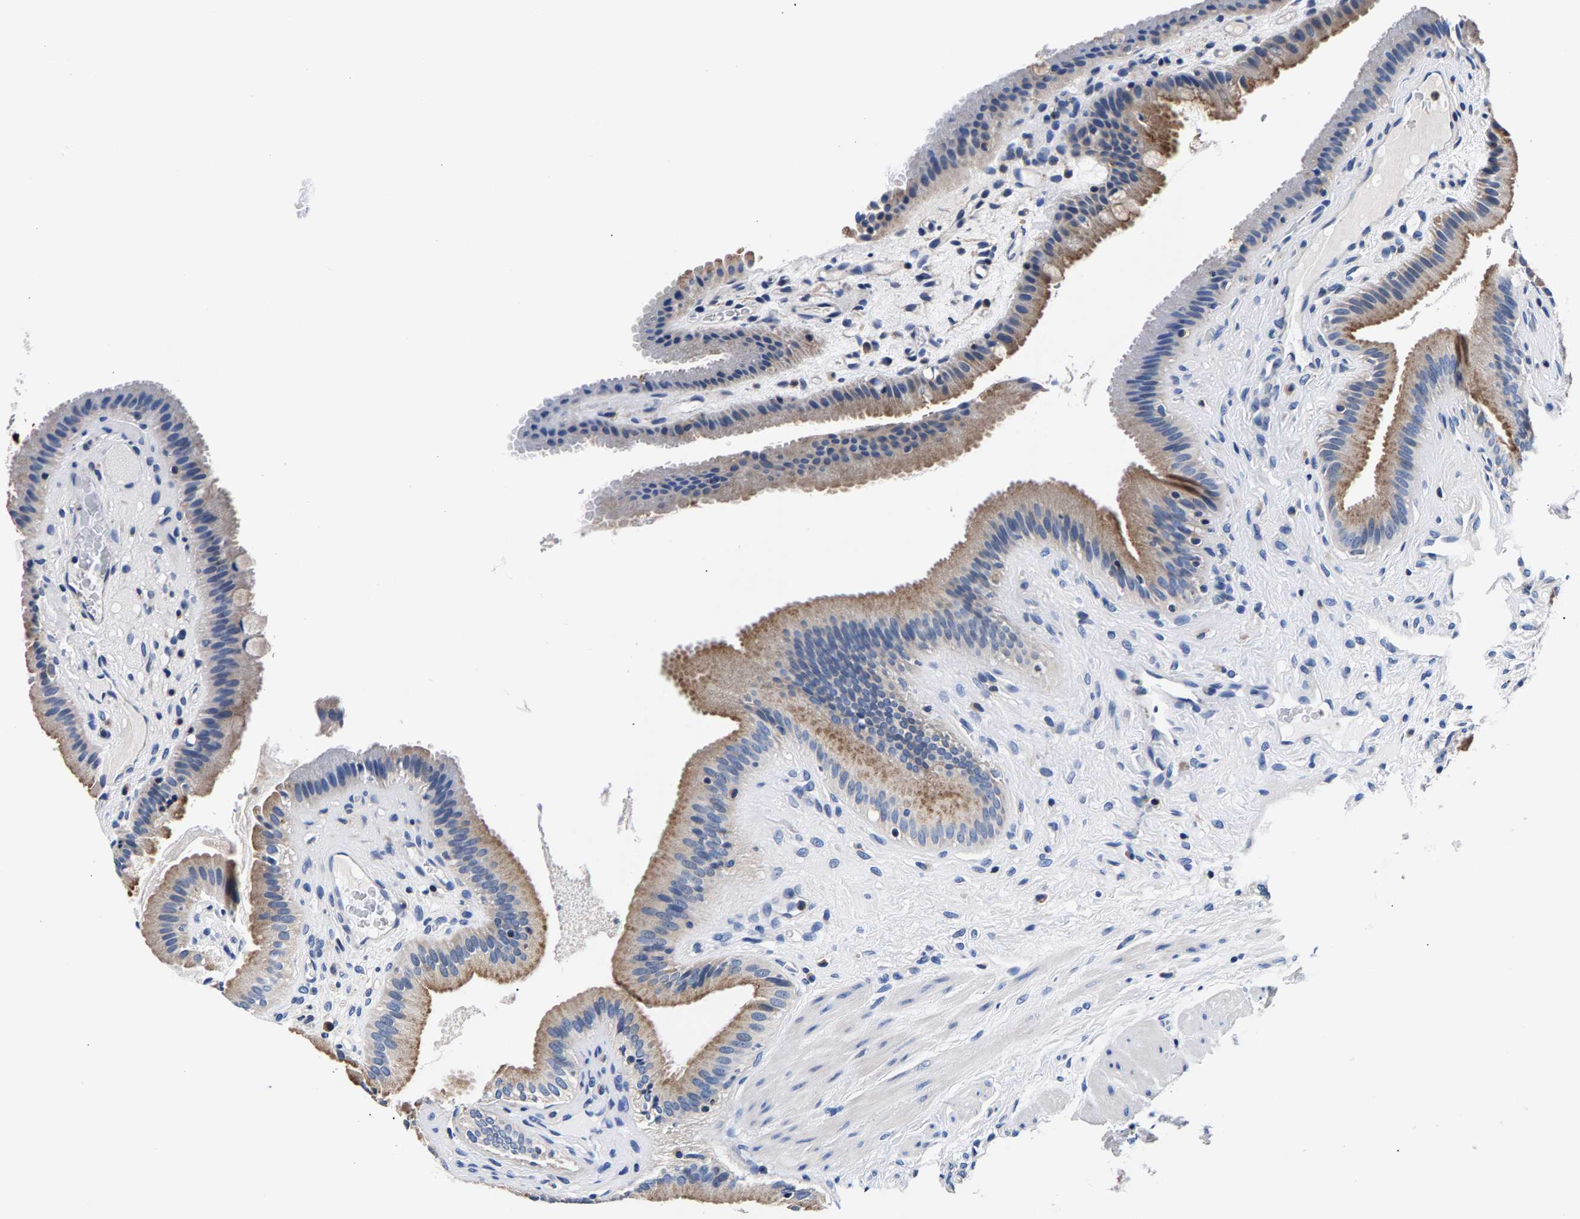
{"staining": {"intensity": "moderate", "quantity": ">75%", "location": "cytoplasmic/membranous"}, "tissue": "gallbladder", "cell_type": "Glandular cells", "image_type": "normal", "snomed": [{"axis": "morphology", "description": "Normal tissue, NOS"}, {"axis": "topography", "description": "Gallbladder"}], "caption": "Immunohistochemical staining of benign human gallbladder demonstrates medium levels of moderate cytoplasmic/membranous expression in approximately >75% of glandular cells.", "gene": "PHF24", "patient": {"sex": "male", "age": 49}}